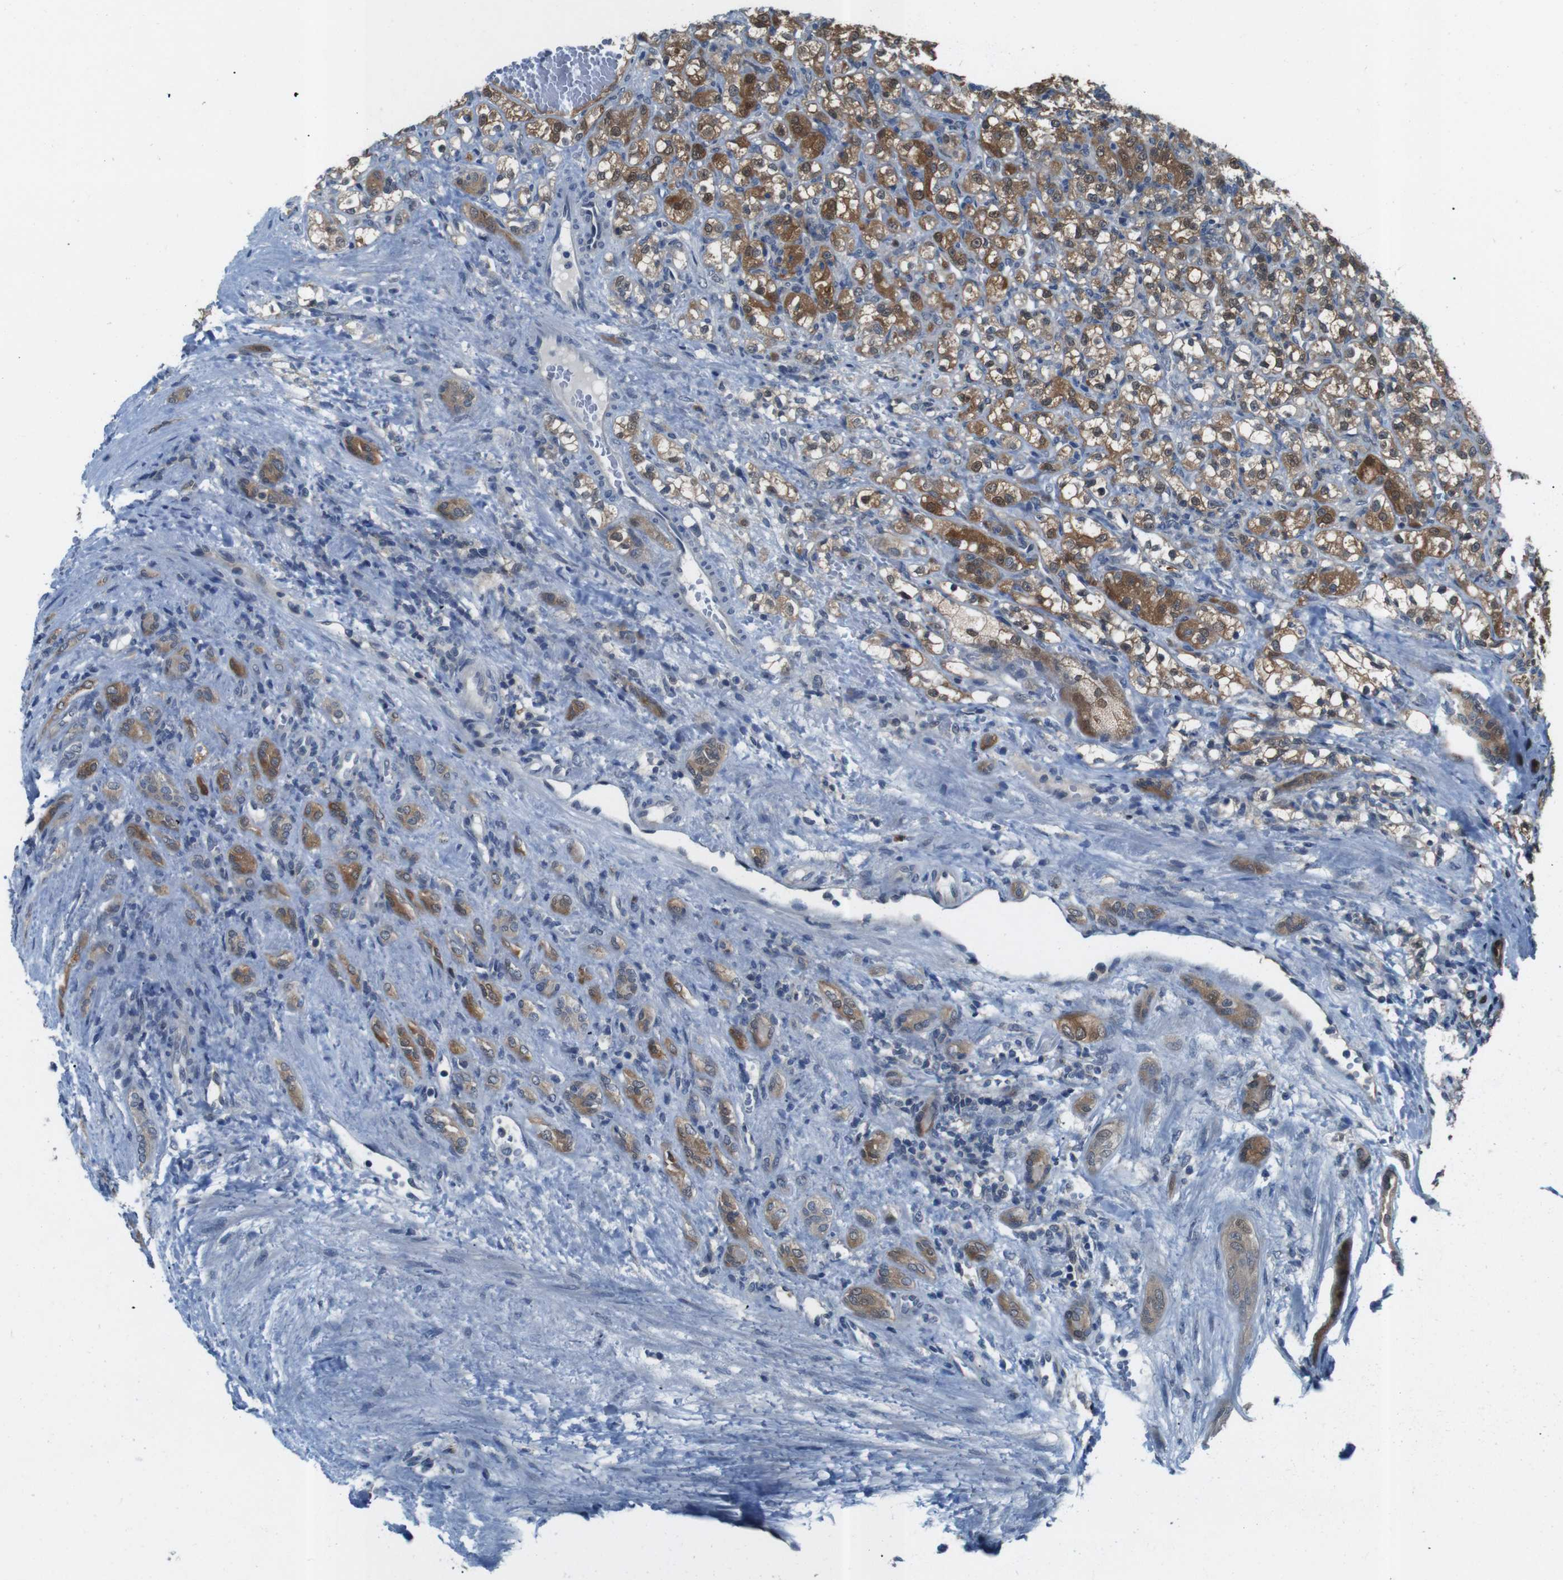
{"staining": {"intensity": "moderate", "quantity": ">75%", "location": "cytoplasmic/membranous,nuclear"}, "tissue": "renal cancer", "cell_type": "Tumor cells", "image_type": "cancer", "snomed": [{"axis": "morphology", "description": "Adenocarcinoma, NOS"}, {"axis": "topography", "description": "Kidney"}], "caption": "A brown stain shows moderate cytoplasmic/membranous and nuclear expression of a protein in human adenocarcinoma (renal) tumor cells.", "gene": "LRP5", "patient": {"sex": "male", "age": 61}}